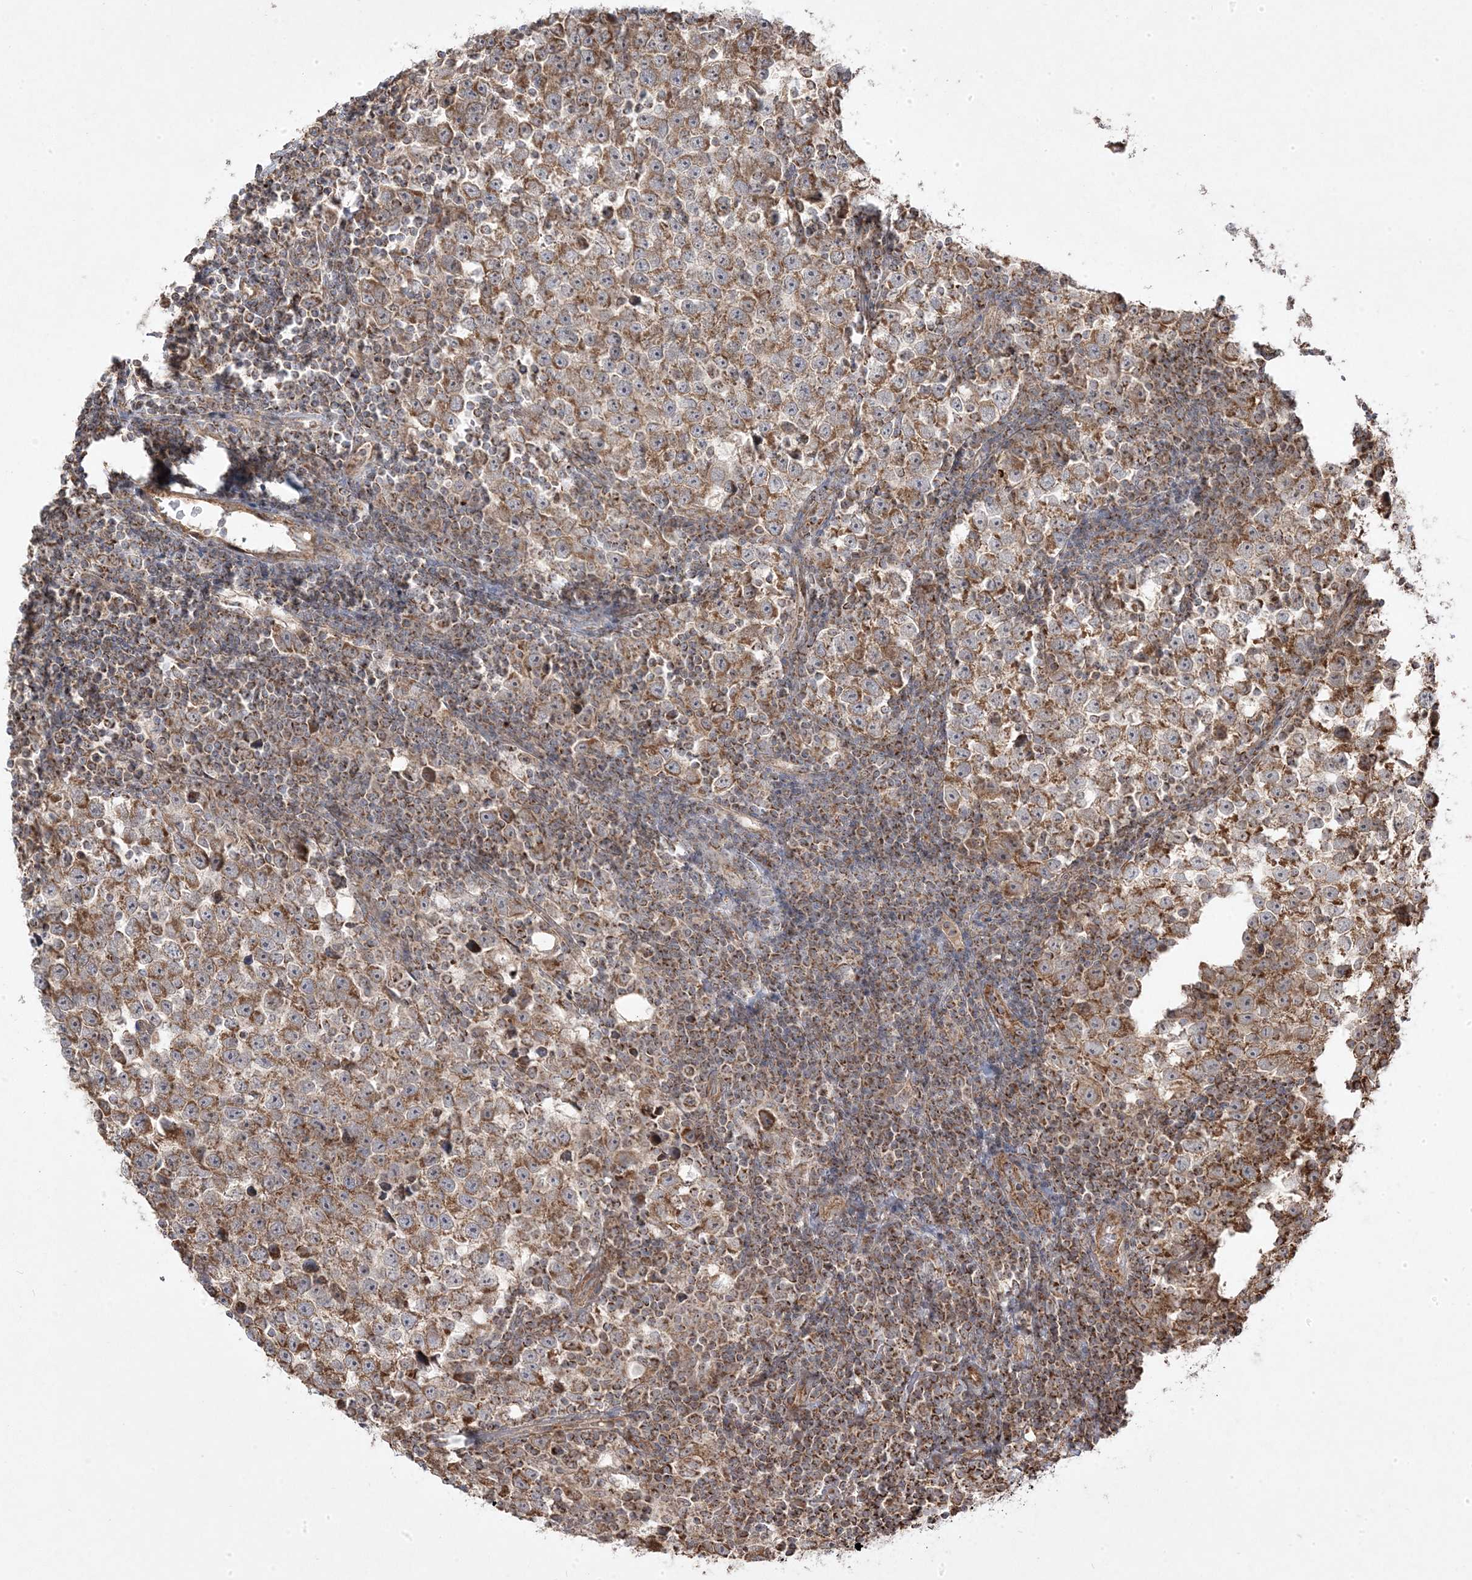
{"staining": {"intensity": "moderate", "quantity": ">75%", "location": "cytoplasmic/membranous"}, "tissue": "testis cancer", "cell_type": "Tumor cells", "image_type": "cancer", "snomed": [{"axis": "morphology", "description": "Normal tissue, NOS"}, {"axis": "morphology", "description": "Seminoma, NOS"}, {"axis": "topography", "description": "Testis"}], "caption": "Immunohistochemical staining of human testis cancer (seminoma) reveals medium levels of moderate cytoplasmic/membranous positivity in approximately >75% of tumor cells.", "gene": "CLUAP1", "patient": {"sex": "male", "age": 43}}